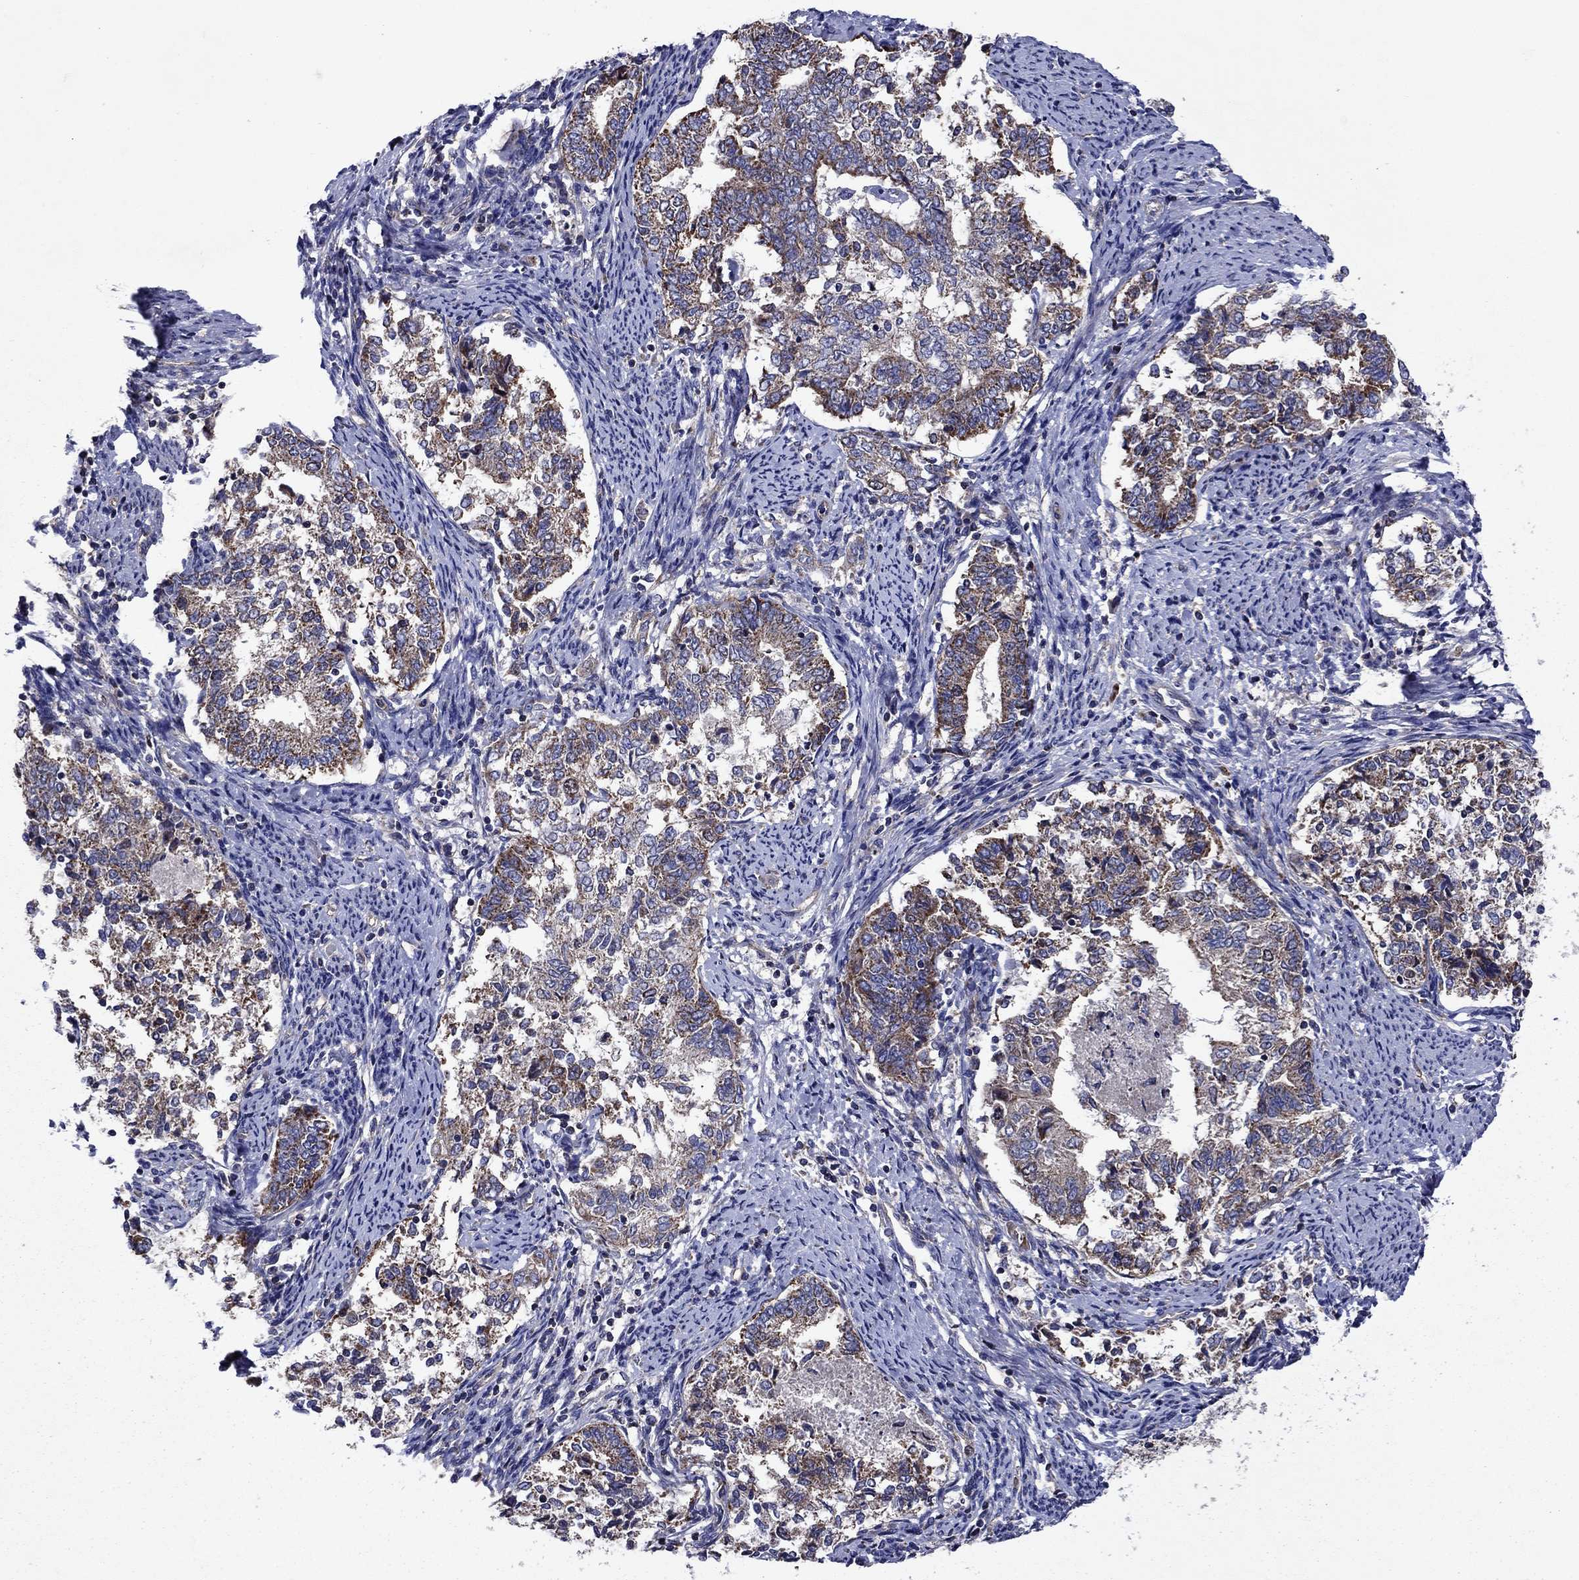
{"staining": {"intensity": "moderate", "quantity": "25%-75%", "location": "cytoplasmic/membranous"}, "tissue": "endometrial cancer", "cell_type": "Tumor cells", "image_type": "cancer", "snomed": [{"axis": "morphology", "description": "Adenocarcinoma, NOS"}, {"axis": "topography", "description": "Endometrium"}], "caption": "The photomicrograph shows immunohistochemical staining of endometrial cancer. There is moderate cytoplasmic/membranous positivity is present in about 25%-75% of tumor cells.", "gene": "KIF22", "patient": {"sex": "female", "age": 65}}